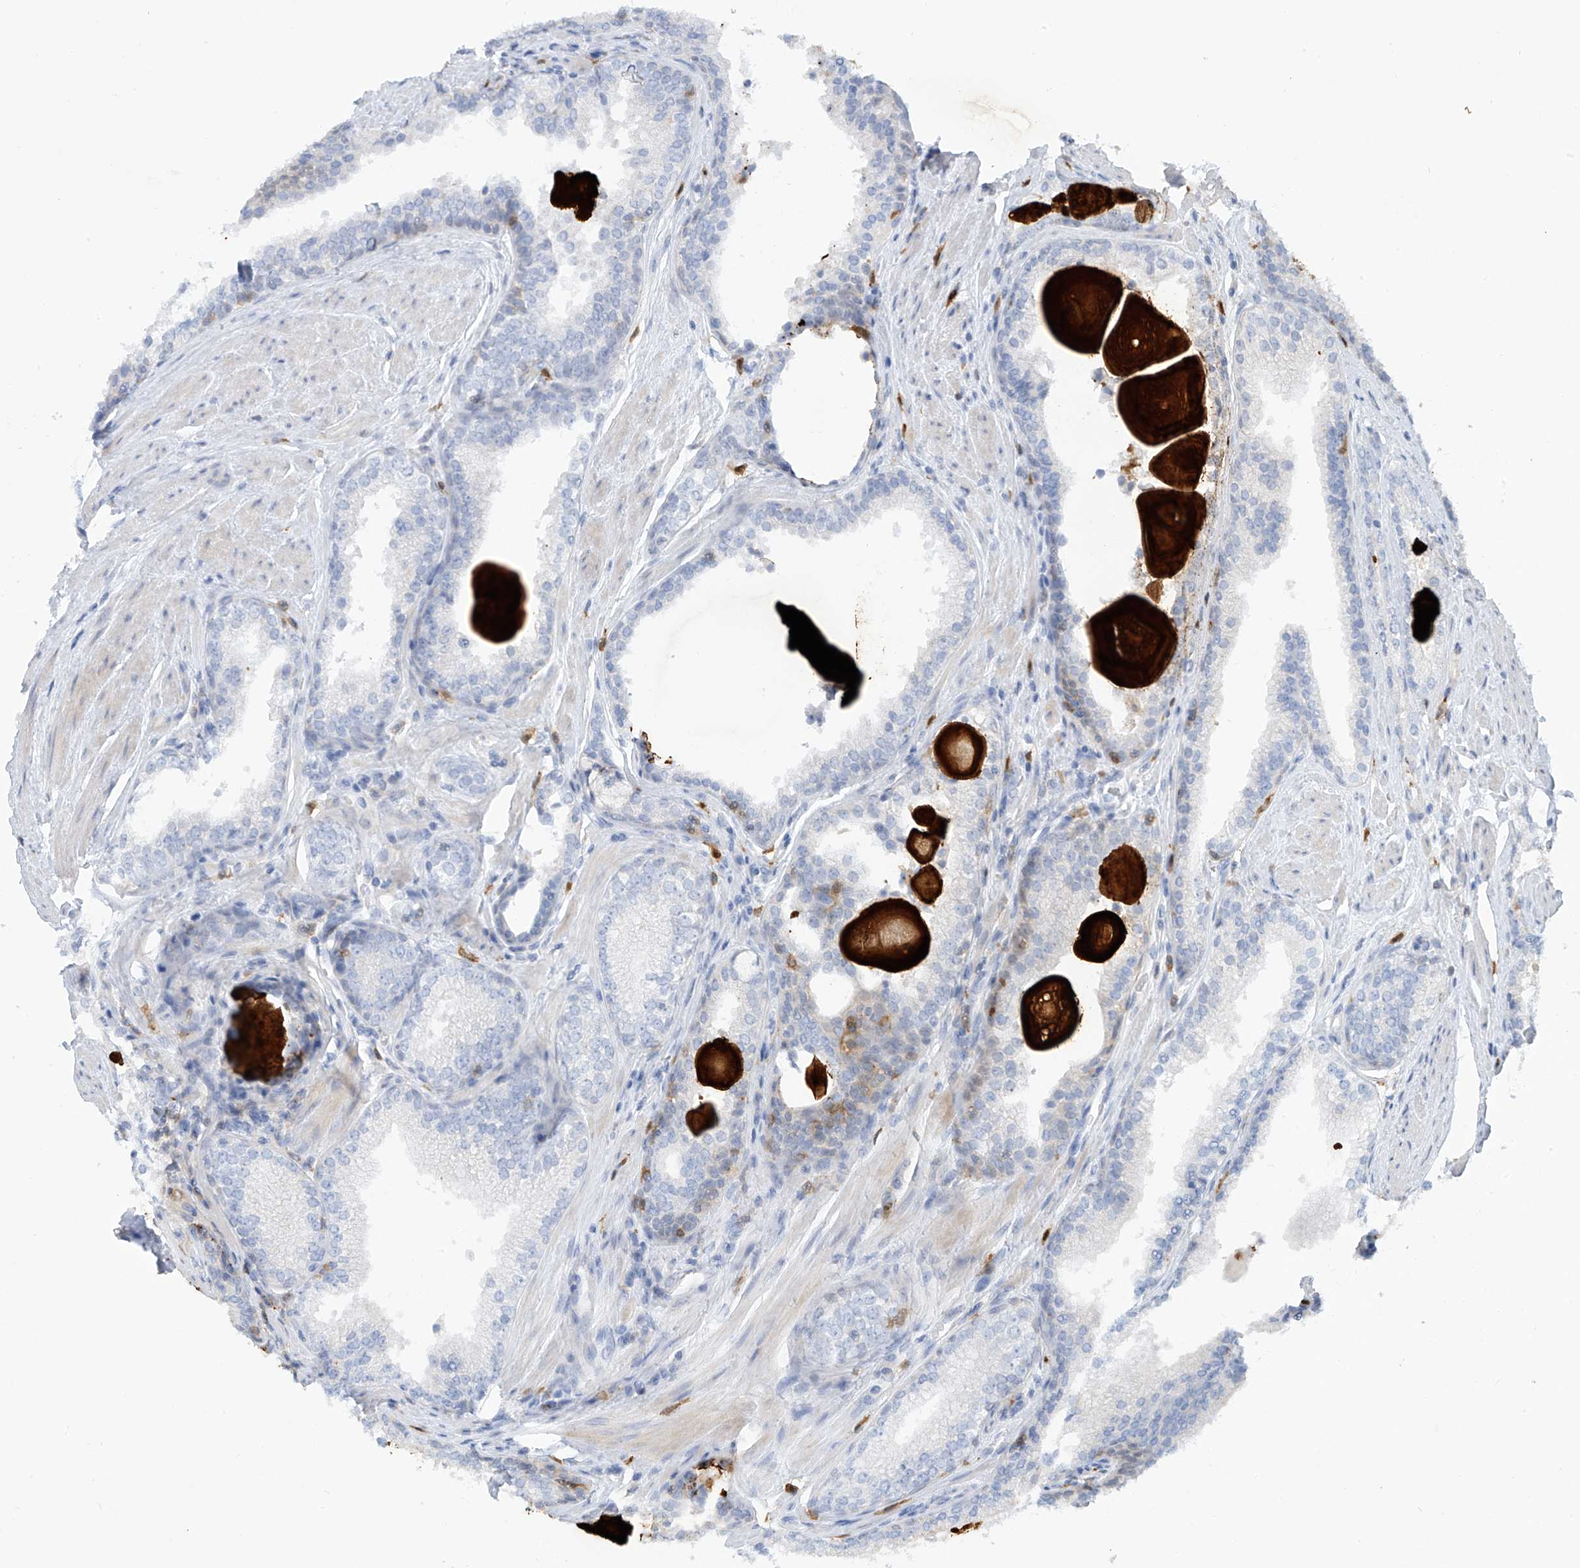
{"staining": {"intensity": "negative", "quantity": "none", "location": "none"}, "tissue": "prostate cancer", "cell_type": "Tumor cells", "image_type": "cancer", "snomed": [{"axis": "morphology", "description": "Adenocarcinoma, High grade"}, {"axis": "topography", "description": "Prostate"}], "caption": "Immunohistochemistry histopathology image of neoplastic tissue: high-grade adenocarcinoma (prostate) stained with DAB reveals no significant protein expression in tumor cells.", "gene": "TRMT2B", "patient": {"sex": "male", "age": 63}}